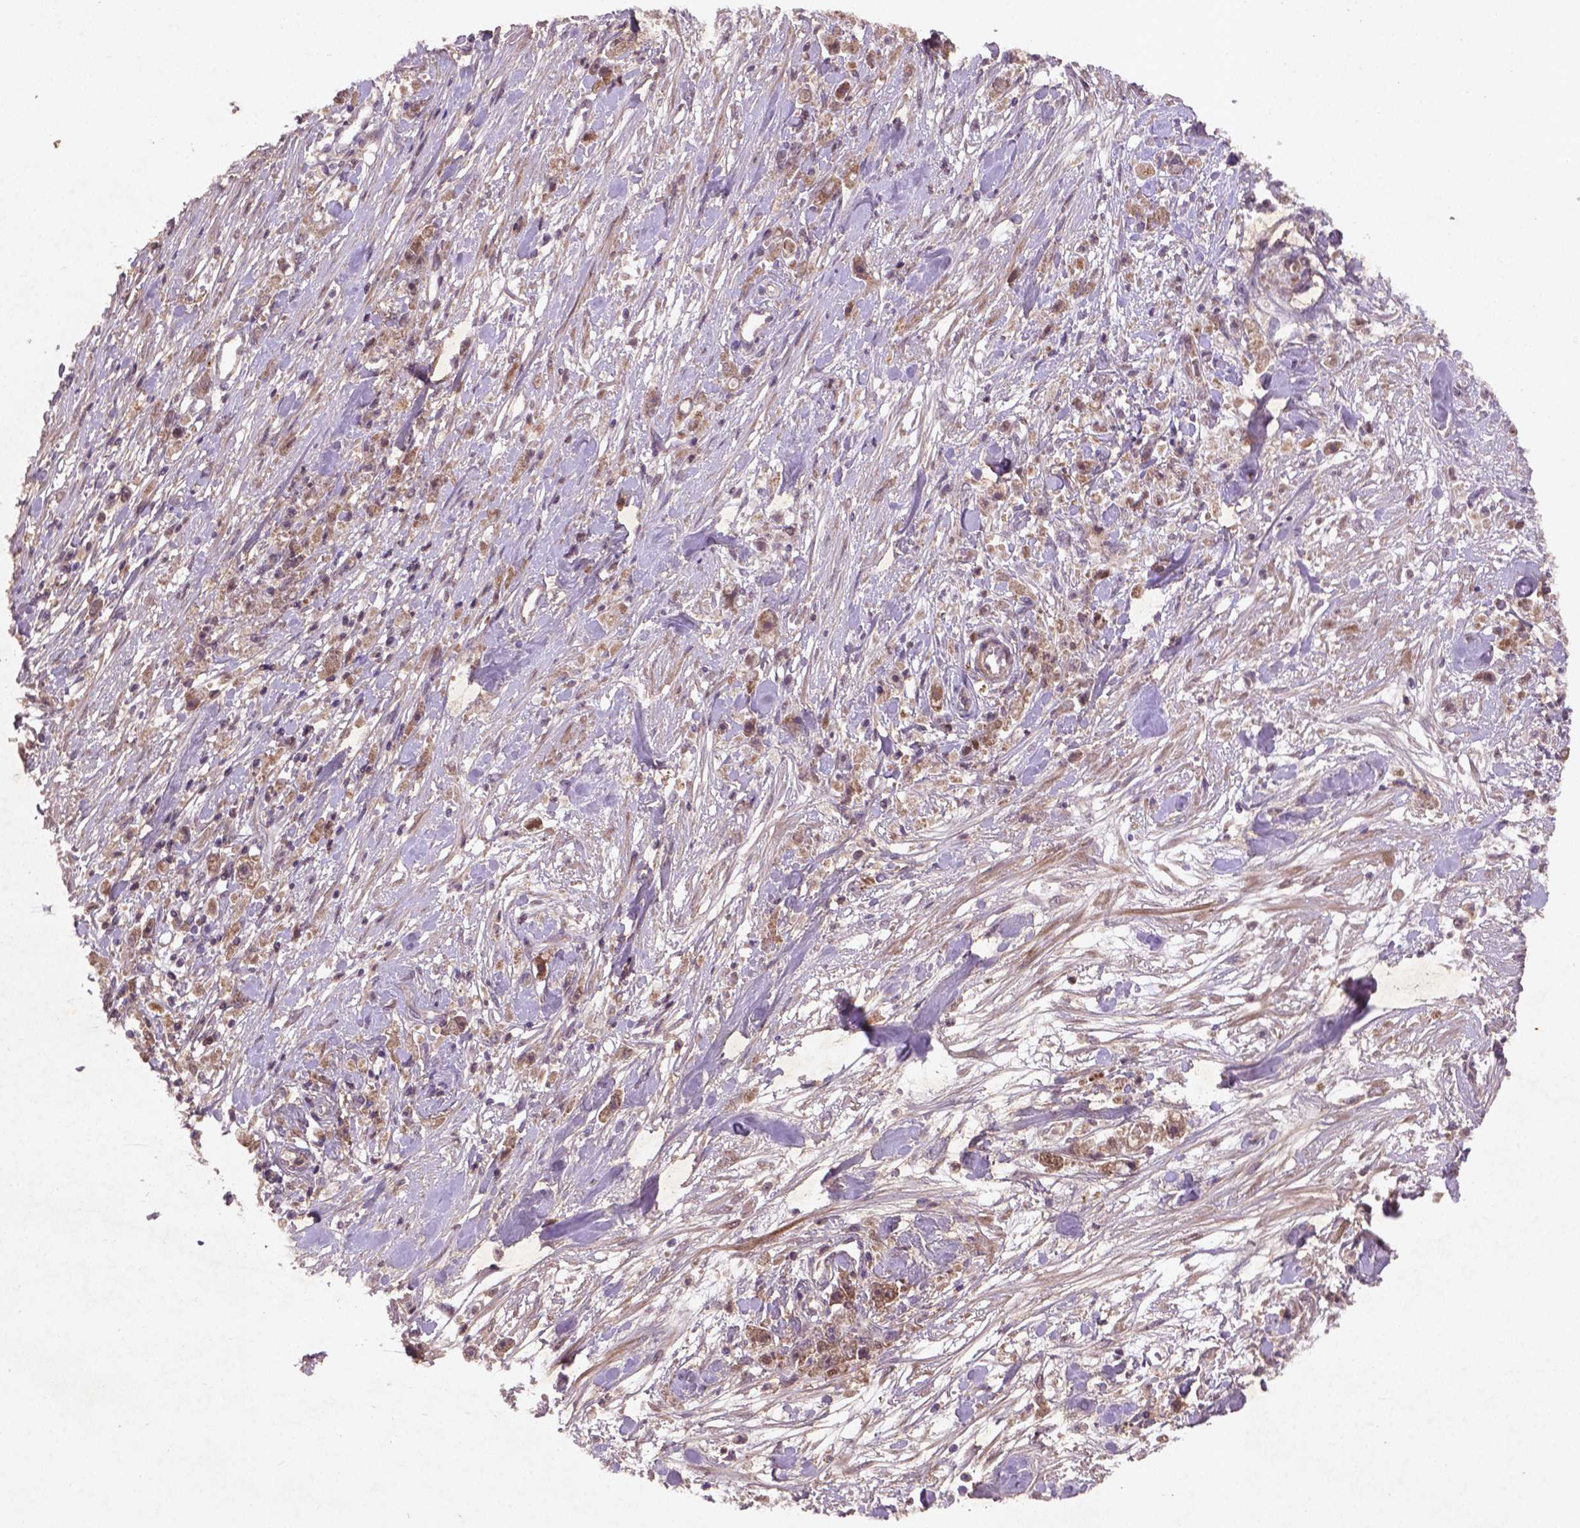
{"staining": {"intensity": "weak", "quantity": "25%-75%", "location": "cytoplasmic/membranous"}, "tissue": "stomach cancer", "cell_type": "Tumor cells", "image_type": "cancer", "snomed": [{"axis": "morphology", "description": "Adenocarcinoma, NOS"}, {"axis": "topography", "description": "Stomach"}], "caption": "Immunohistochemistry (IHC) of adenocarcinoma (stomach) displays low levels of weak cytoplasmic/membranous staining in about 25%-75% of tumor cells. (Brightfield microscopy of DAB IHC at high magnification).", "gene": "NIPAL2", "patient": {"sex": "female", "age": 59}}